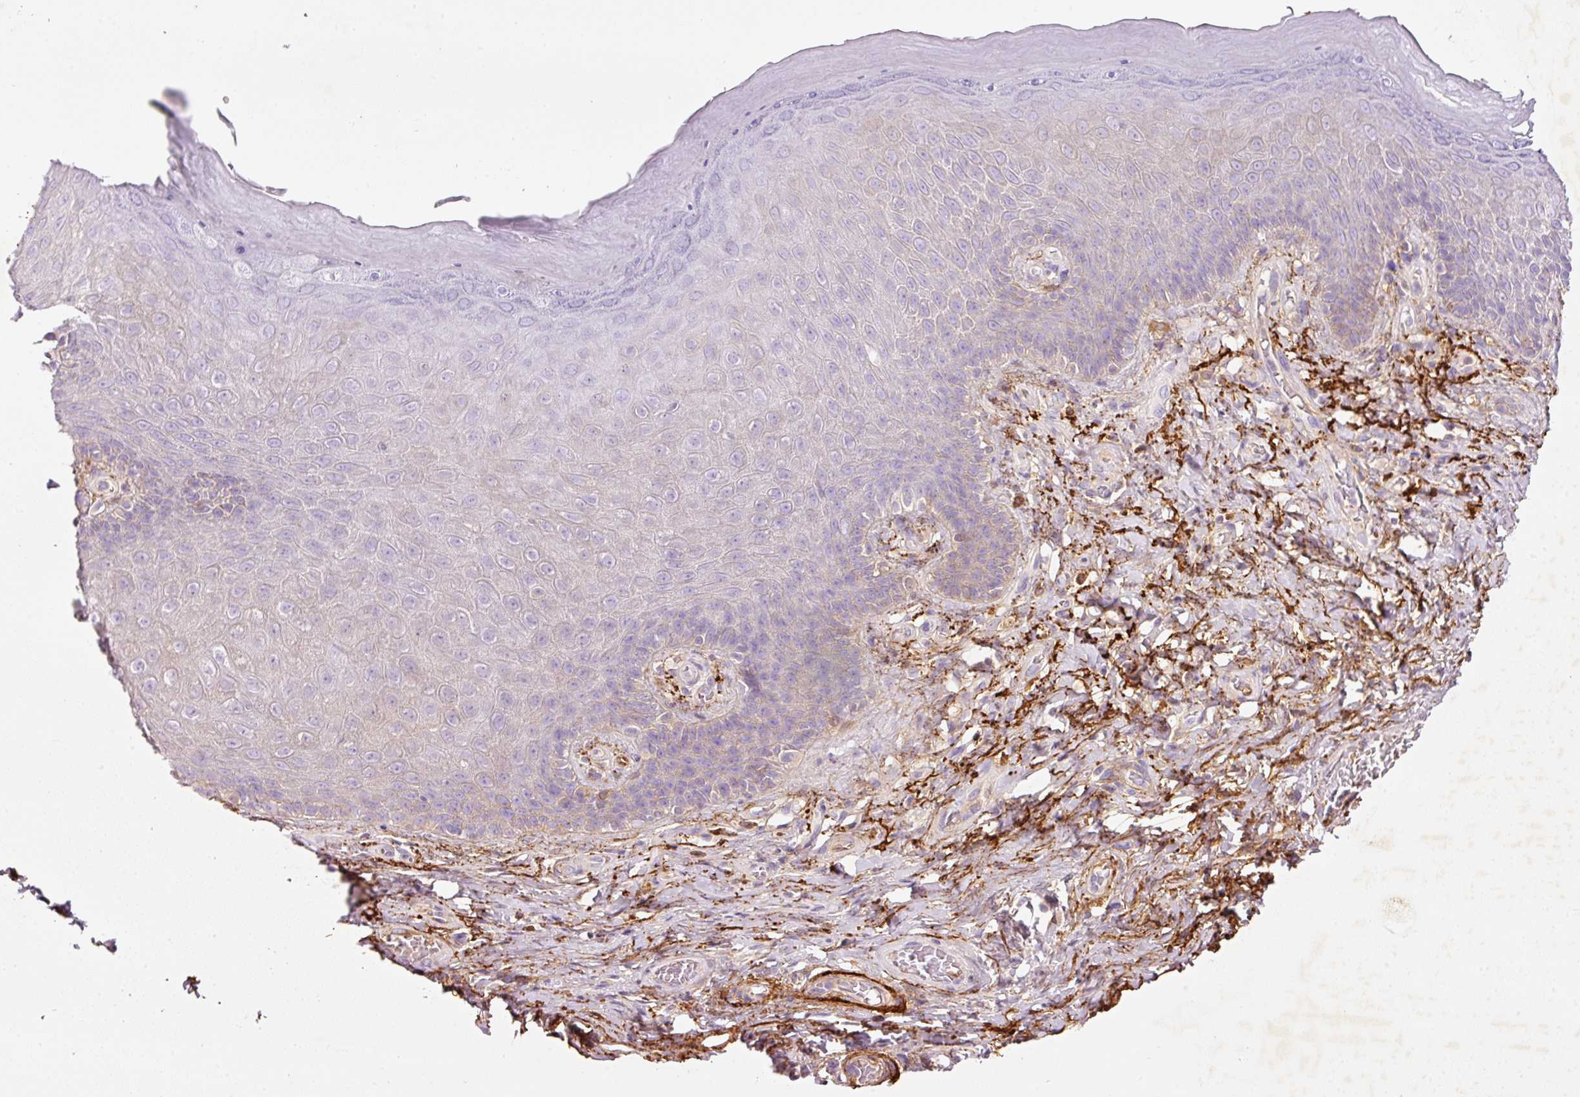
{"staining": {"intensity": "negative", "quantity": "none", "location": "none"}, "tissue": "skin", "cell_type": "Epidermal cells", "image_type": "normal", "snomed": [{"axis": "morphology", "description": "Normal tissue, NOS"}, {"axis": "topography", "description": "Anal"}, {"axis": "topography", "description": "Peripheral nerve tissue"}], "caption": "There is no significant expression in epidermal cells of skin. (Brightfield microscopy of DAB IHC at high magnification).", "gene": "MFAP4", "patient": {"sex": "male", "age": 53}}